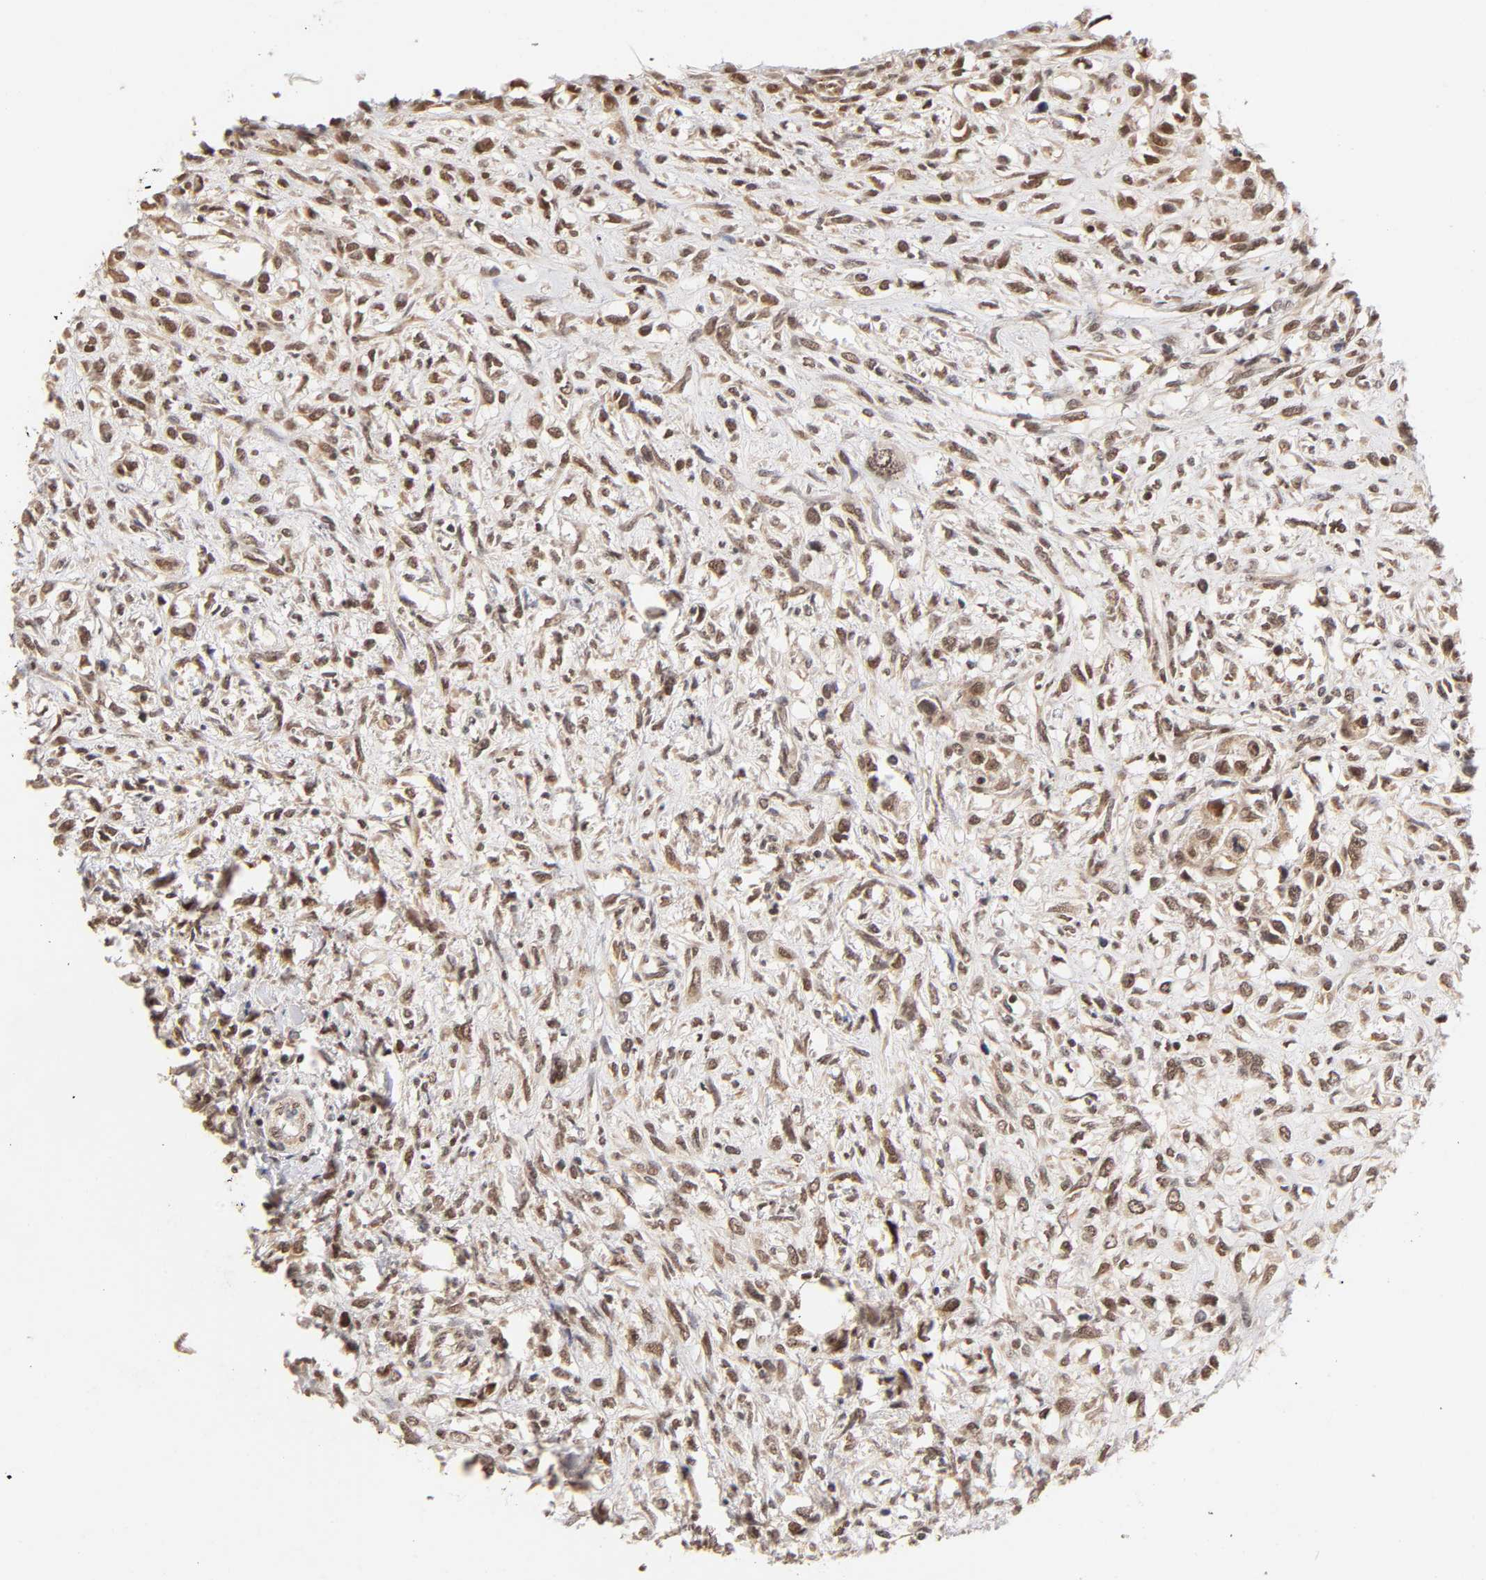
{"staining": {"intensity": "weak", "quantity": "25%-75%", "location": "cytoplasmic/membranous,nuclear"}, "tissue": "head and neck cancer", "cell_type": "Tumor cells", "image_type": "cancer", "snomed": [{"axis": "morphology", "description": "Necrosis, NOS"}, {"axis": "morphology", "description": "Neoplasm, malignant, NOS"}, {"axis": "topography", "description": "Salivary gland"}, {"axis": "topography", "description": "Head-Neck"}], "caption": "Protein positivity by immunohistochemistry (IHC) displays weak cytoplasmic/membranous and nuclear staining in approximately 25%-75% of tumor cells in malignant neoplasm (head and neck).", "gene": "TAF10", "patient": {"sex": "male", "age": 43}}